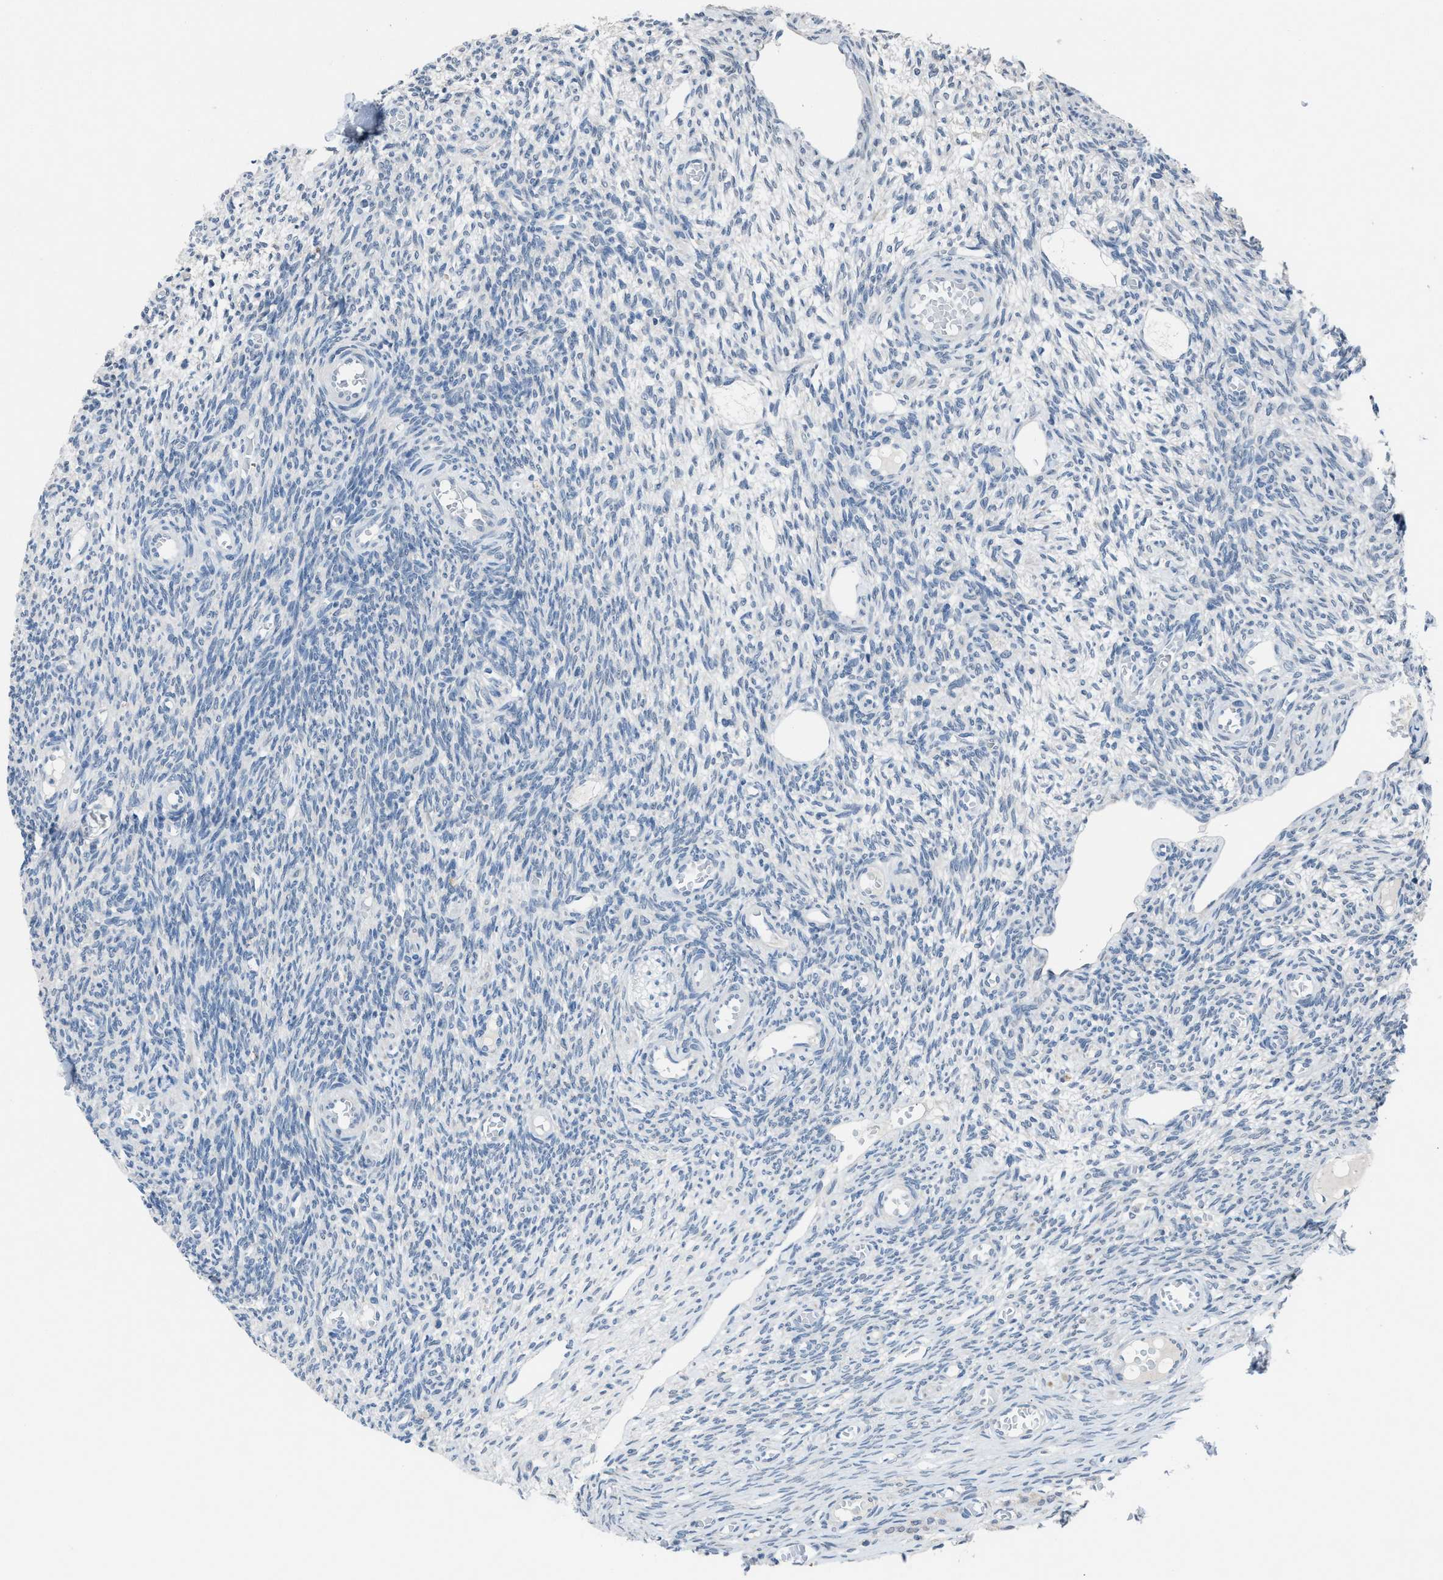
{"staining": {"intensity": "negative", "quantity": "none", "location": "none"}, "tissue": "ovary", "cell_type": "Ovarian stroma cells", "image_type": "normal", "snomed": [{"axis": "morphology", "description": "Normal tissue, NOS"}, {"axis": "topography", "description": "Ovary"}], "caption": "Immunohistochemistry (IHC) micrograph of normal human ovary stained for a protein (brown), which displays no positivity in ovarian stroma cells.", "gene": "ANAPC11", "patient": {"sex": "female", "age": 27}}